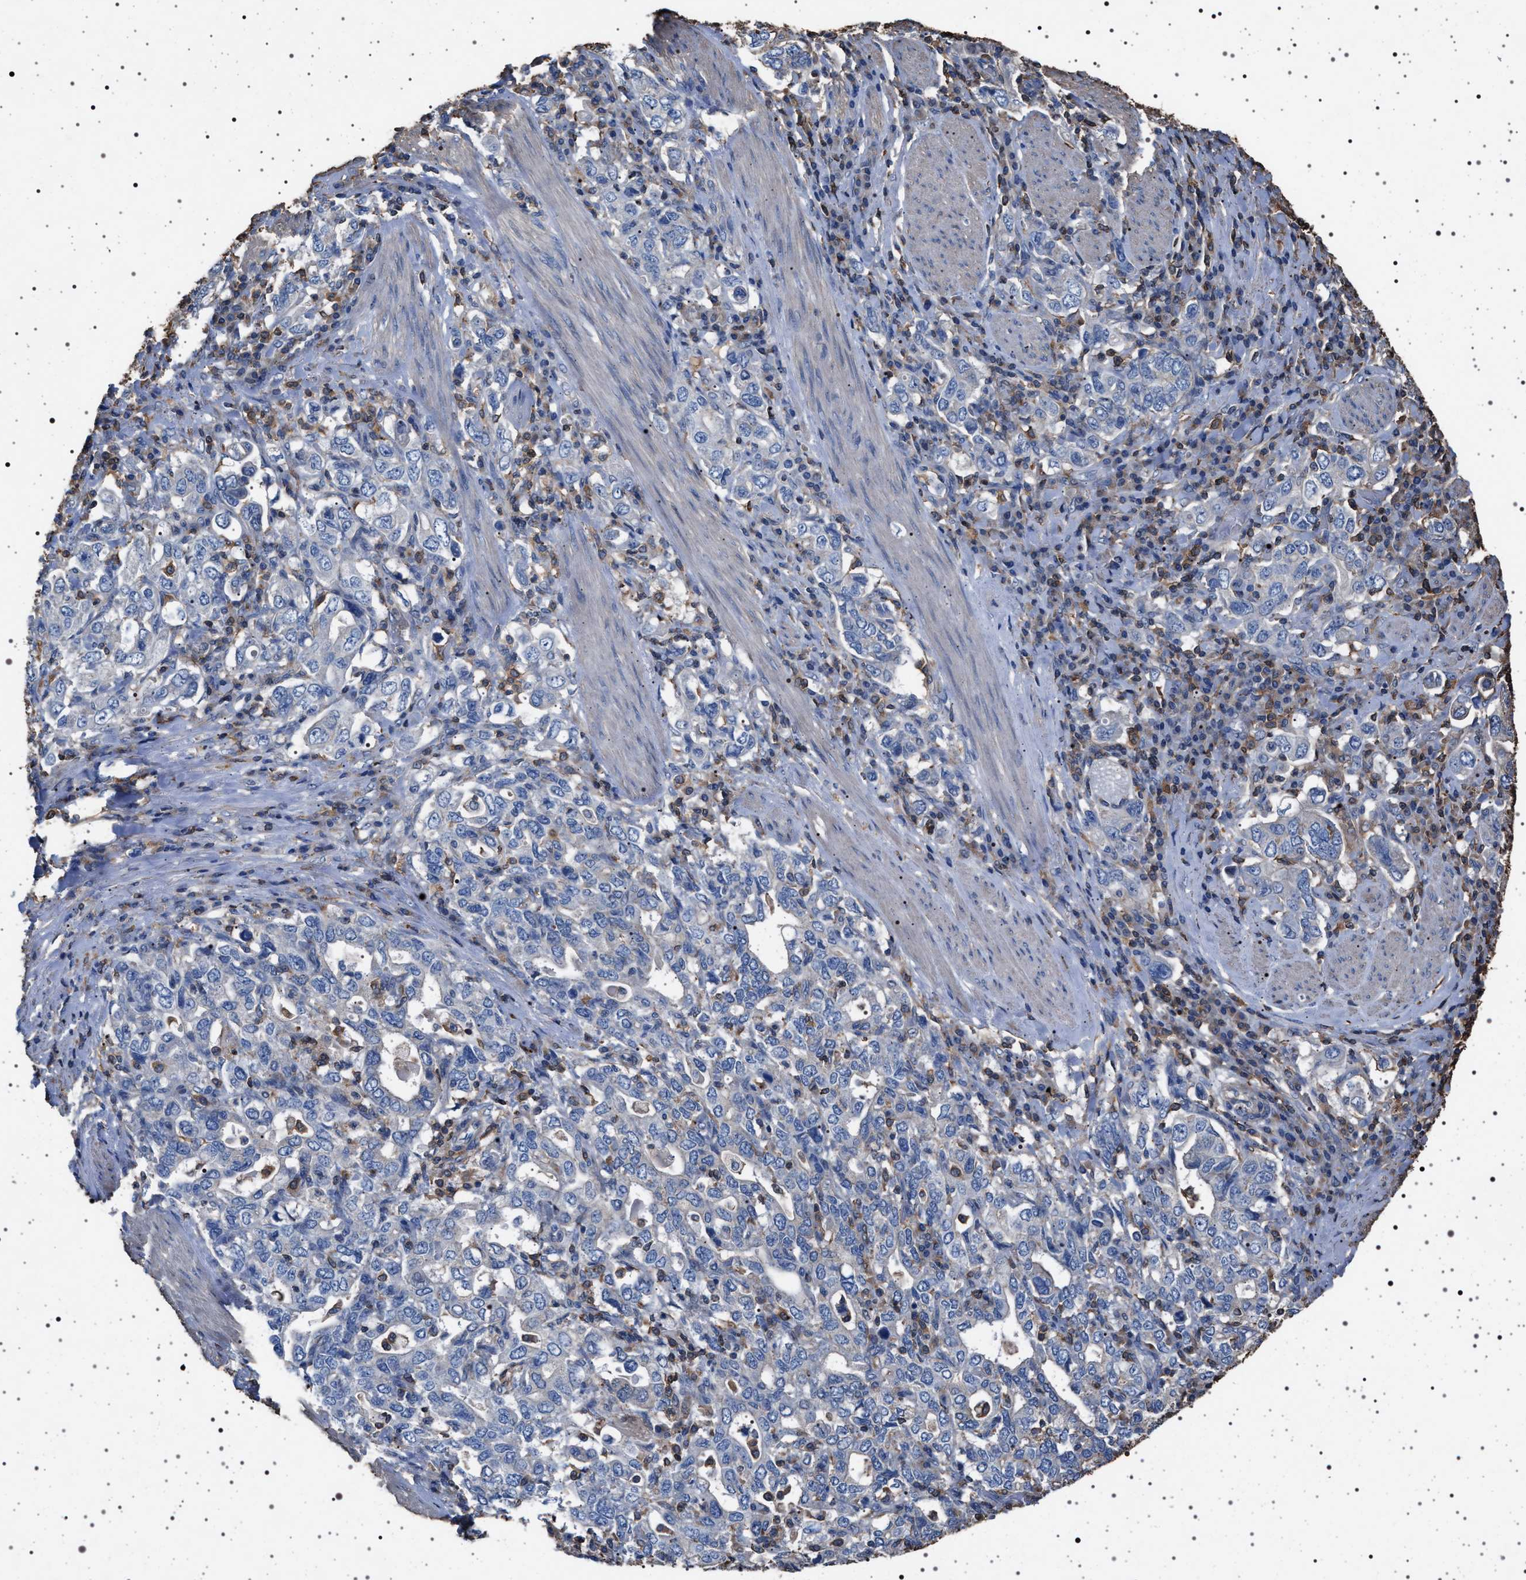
{"staining": {"intensity": "negative", "quantity": "none", "location": "none"}, "tissue": "stomach cancer", "cell_type": "Tumor cells", "image_type": "cancer", "snomed": [{"axis": "morphology", "description": "Adenocarcinoma, NOS"}, {"axis": "topography", "description": "Stomach, upper"}], "caption": "Histopathology image shows no significant protein positivity in tumor cells of stomach cancer (adenocarcinoma).", "gene": "SMAP2", "patient": {"sex": "male", "age": 62}}